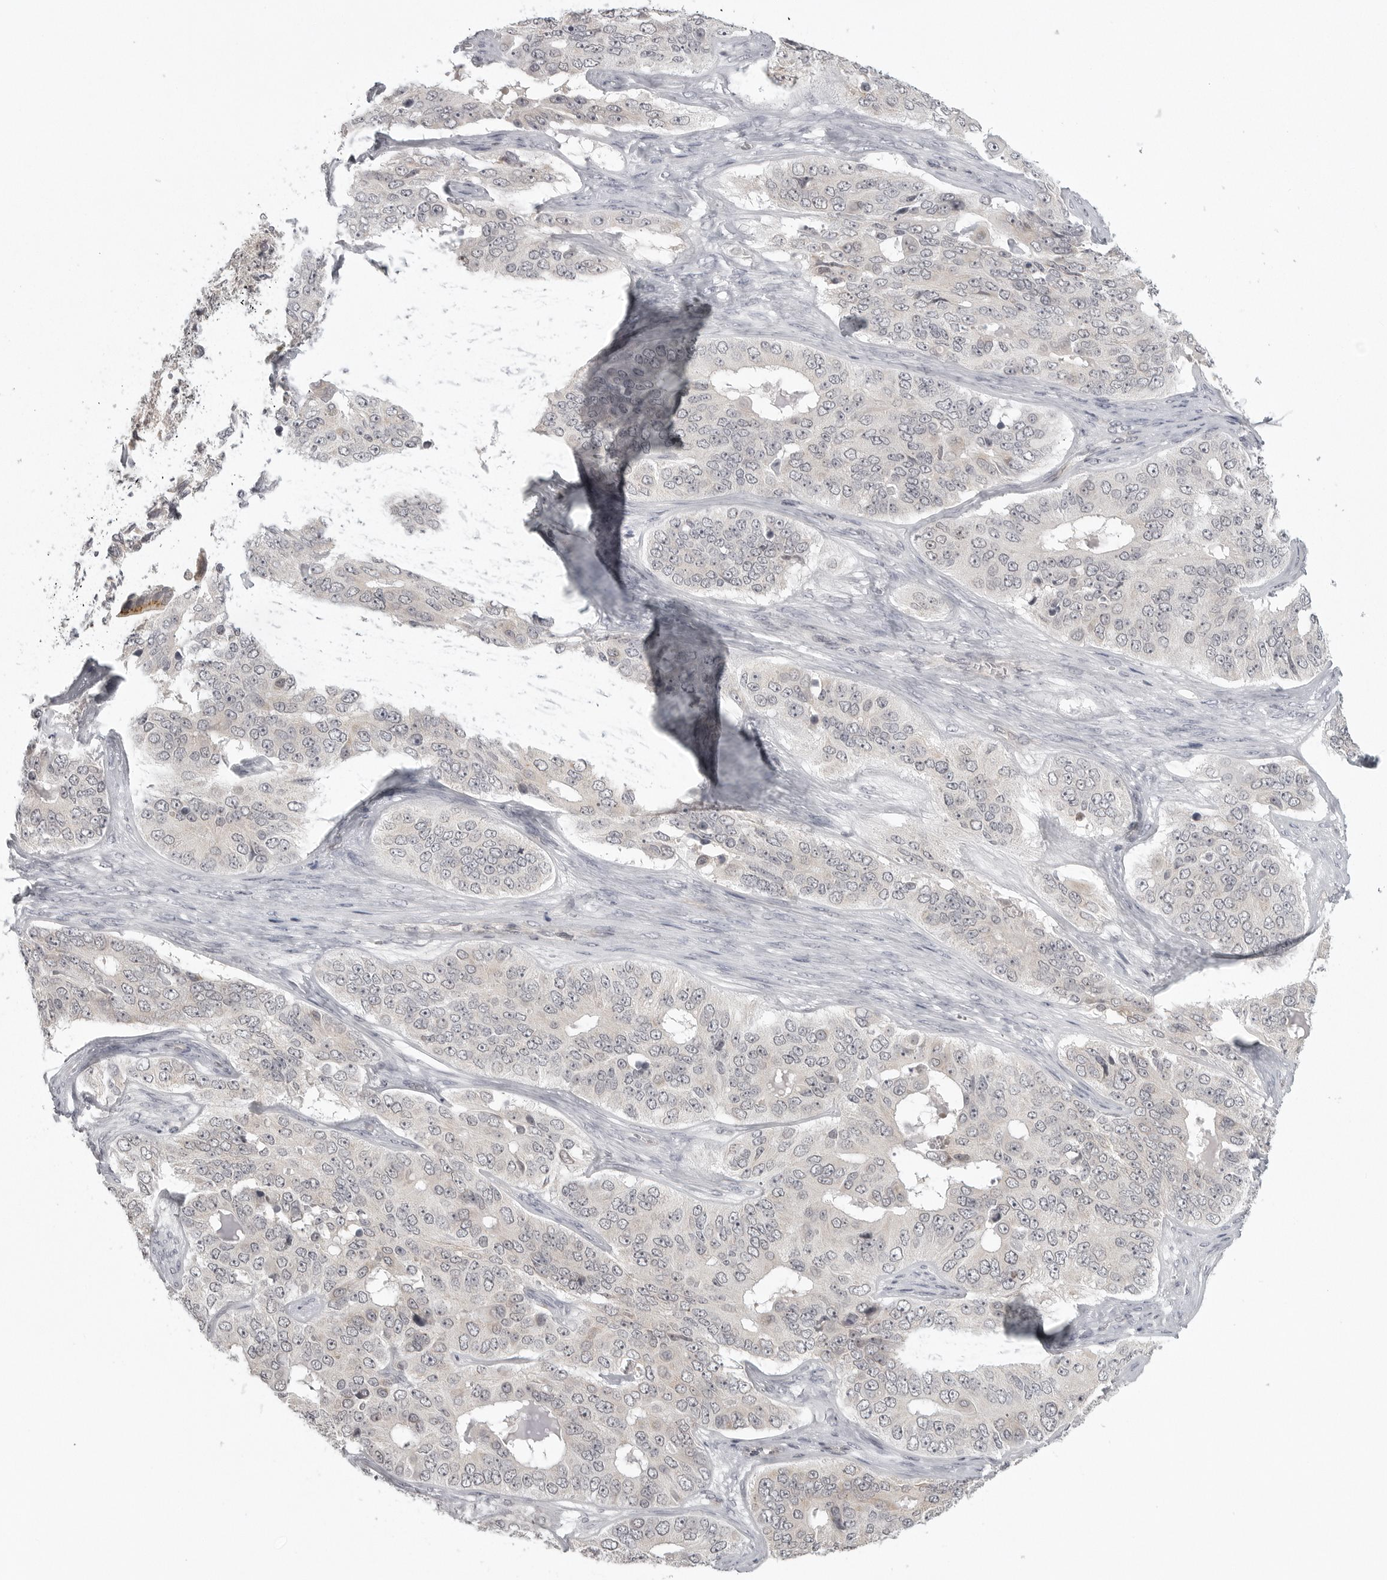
{"staining": {"intensity": "negative", "quantity": "none", "location": "none"}, "tissue": "ovarian cancer", "cell_type": "Tumor cells", "image_type": "cancer", "snomed": [{"axis": "morphology", "description": "Carcinoma, endometroid"}, {"axis": "topography", "description": "Ovary"}], "caption": "This photomicrograph is of ovarian endometroid carcinoma stained with immunohistochemistry (IHC) to label a protein in brown with the nuclei are counter-stained blue. There is no expression in tumor cells.", "gene": "TUT4", "patient": {"sex": "female", "age": 51}}